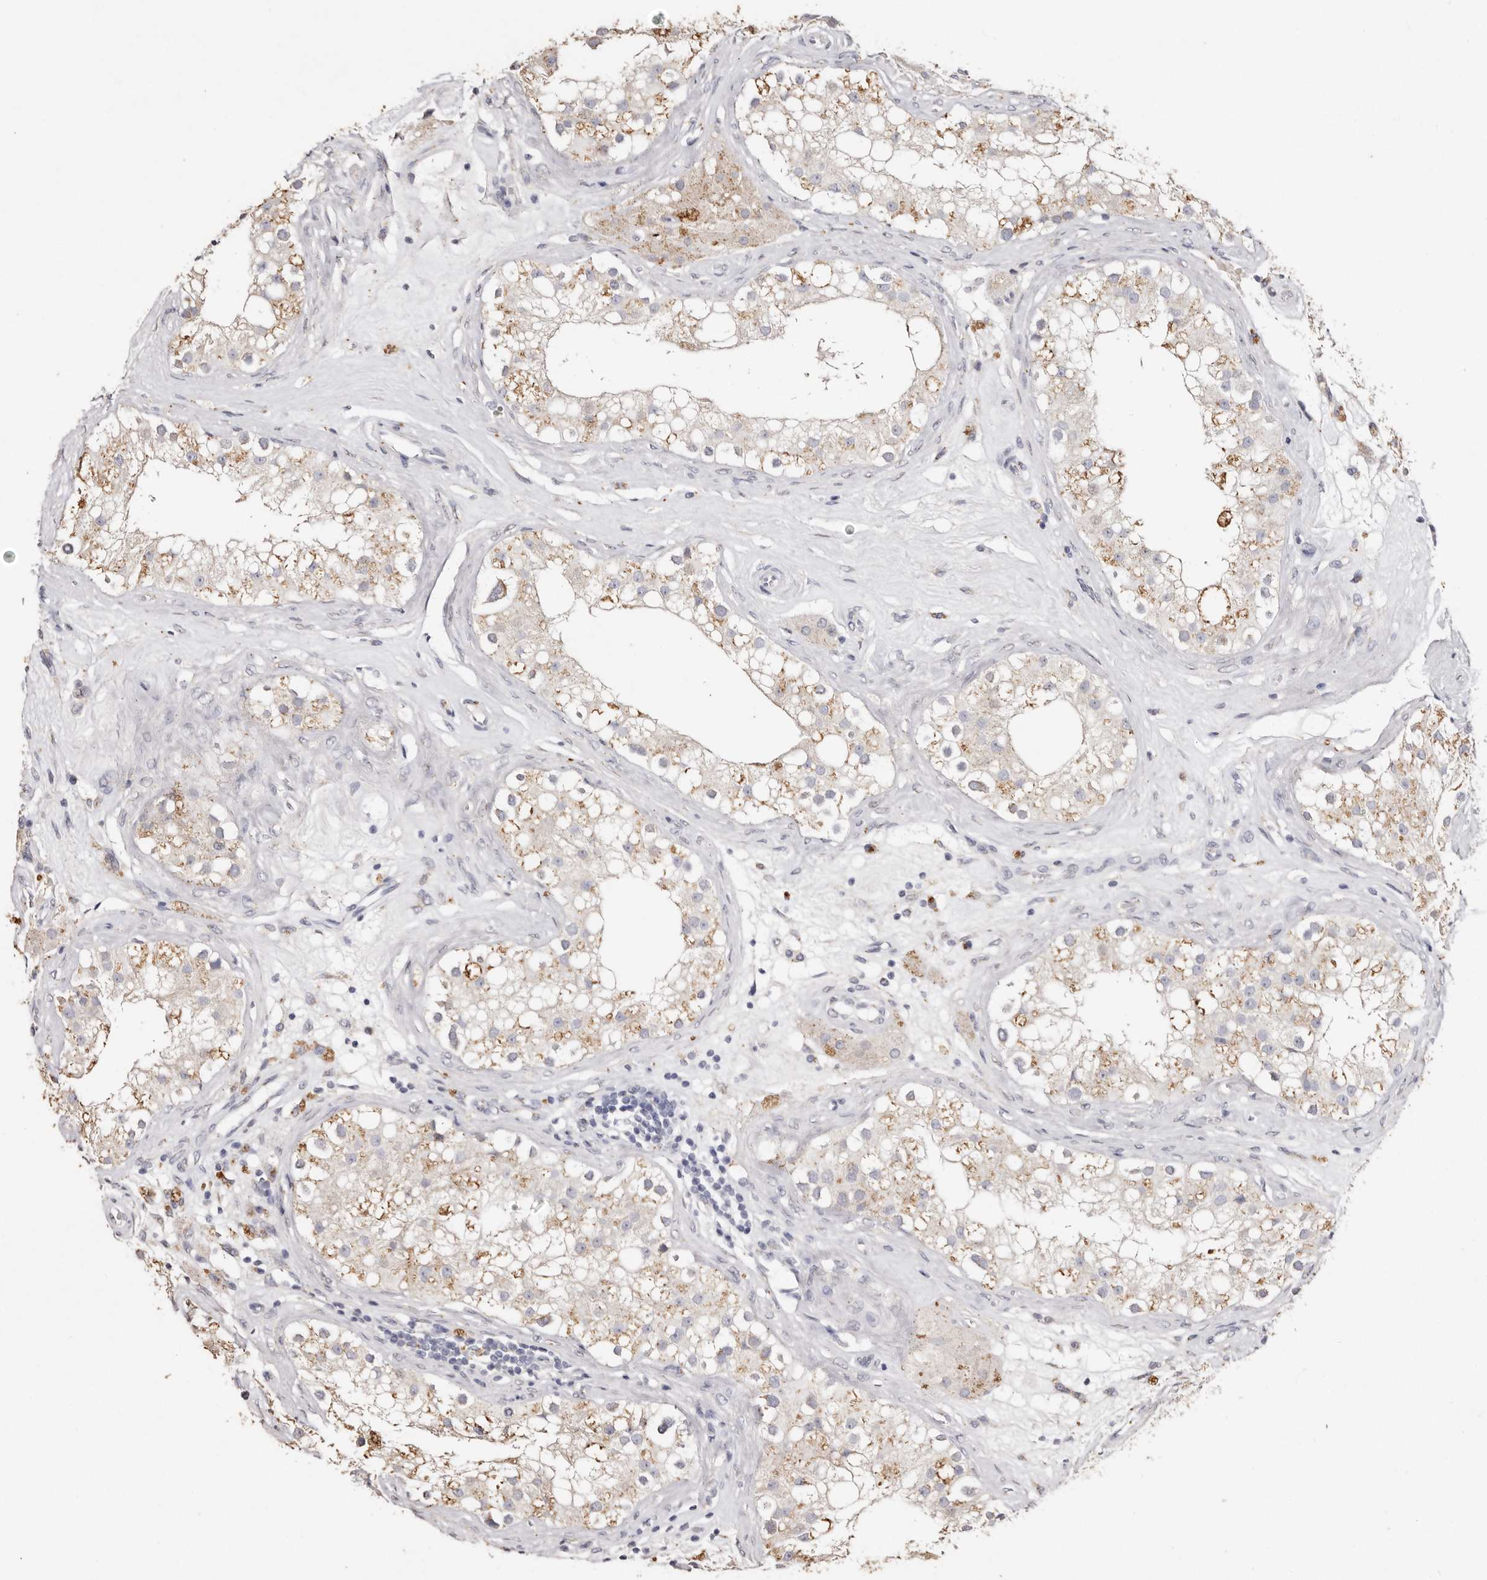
{"staining": {"intensity": "moderate", "quantity": "<25%", "location": "cytoplasmic/membranous"}, "tissue": "testis", "cell_type": "Cells in seminiferous ducts", "image_type": "normal", "snomed": [{"axis": "morphology", "description": "Normal tissue, NOS"}, {"axis": "topography", "description": "Testis"}], "caption": "This is a histology image of IHC staining of unremarkable testis, which shows moderate positivity in the cytoplasmic/membranous of cells in seminiferous ducts.", "gene": "LGALS7B", "patient": {"sex": "male", "age": 84}}